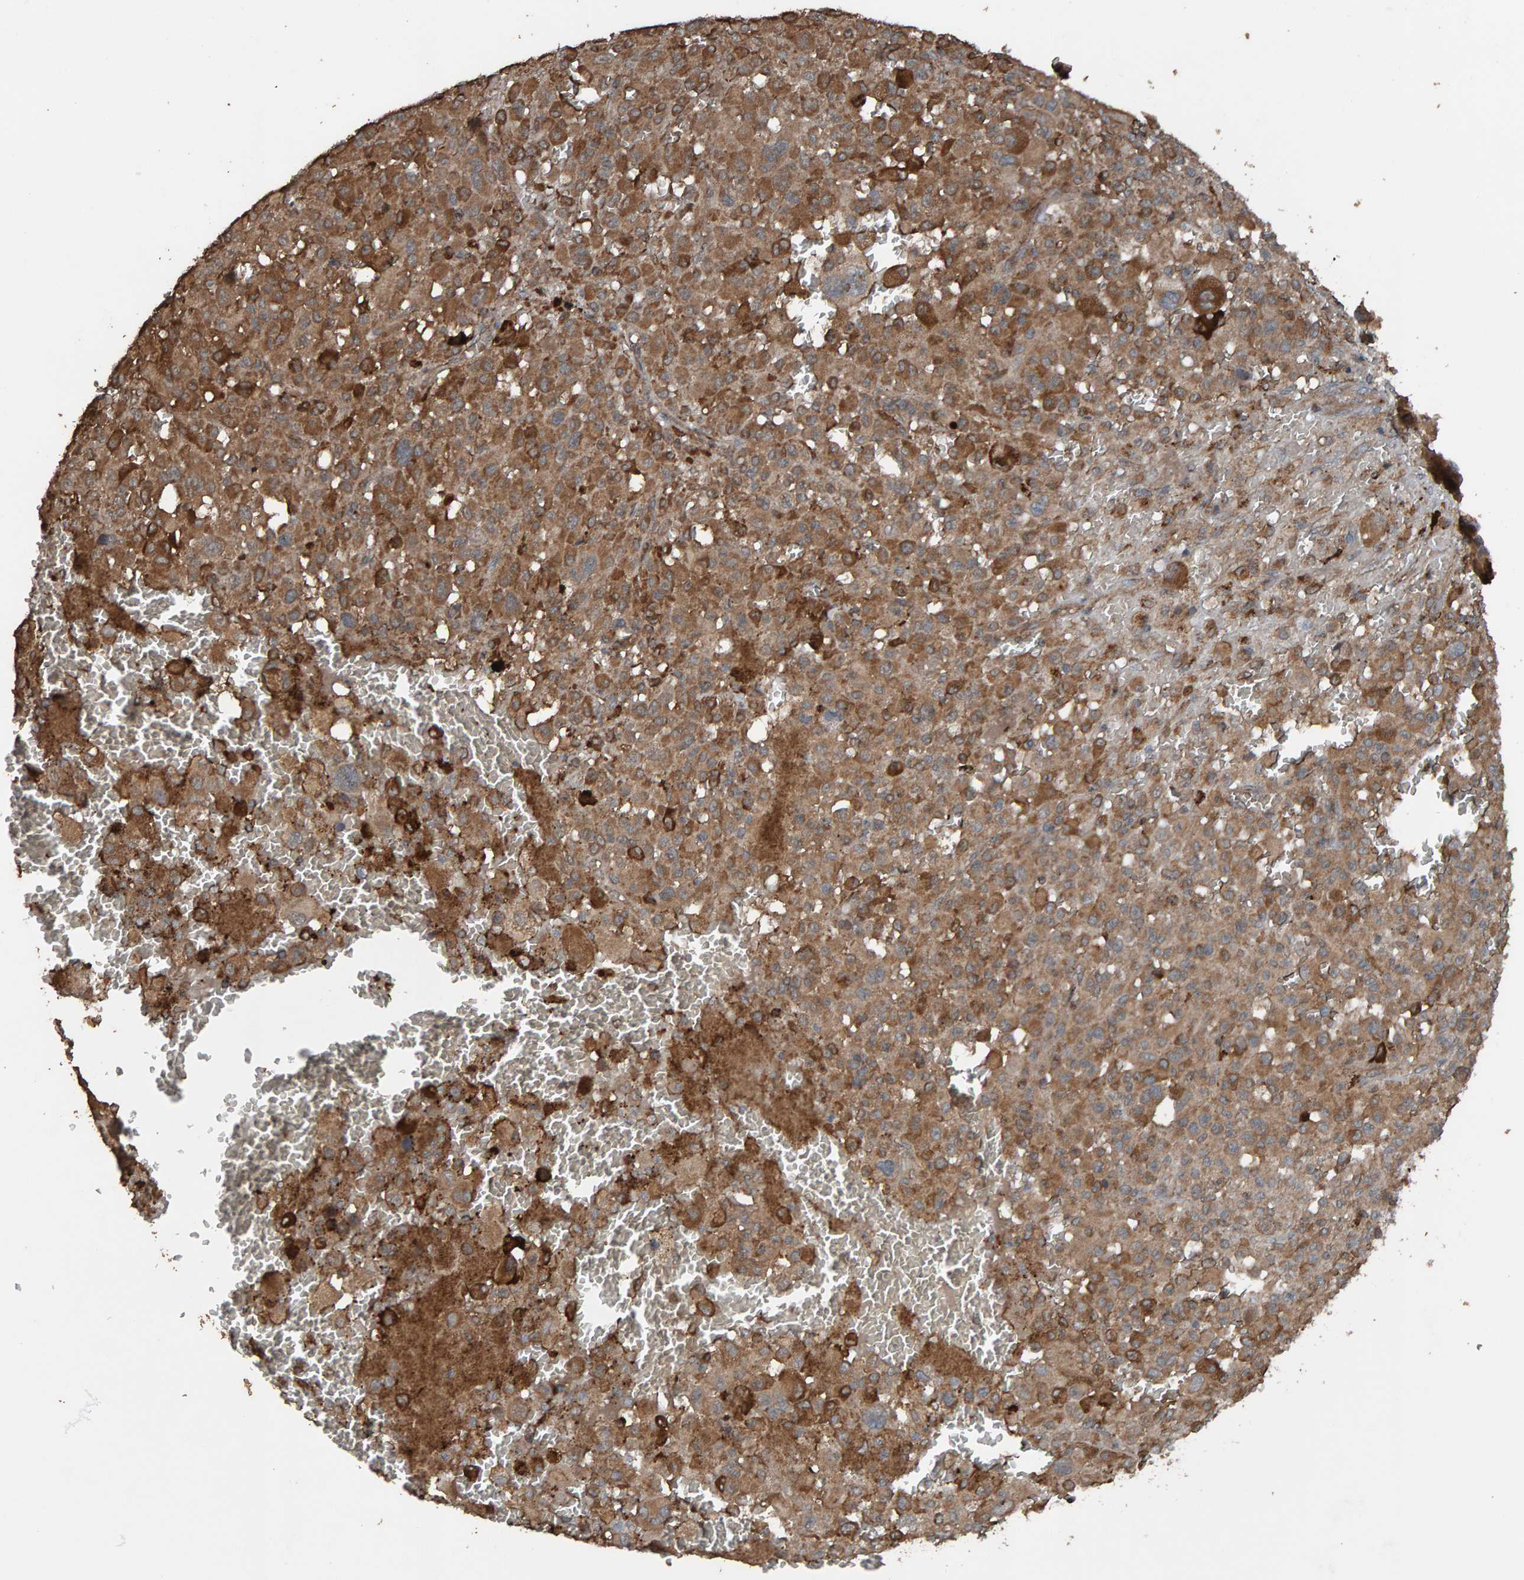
{"staining": {"intensity": "moderate", "quantity": ">75%", "location": "cytoplasmic/membranous"}, "tissue": "melanoma", "cell_type": "Tumor cells", "image_type": "cancer", "snomed": [{"axis": "morphology", "description": "Malignant melanoma, Metastatic site"}, {"axis": "topography", "description": "Skin"}], "caption": "Malignant melanoma (metastatic site) tissue demonstrates moderate cytoplasmic/membranous expression in about >75% of tumor cells (DAB (3,3'-diaminobenzidine) IHC, brown staining for protein, blue staining for nuclei).", "gene": "DUS1L", "patient": {"sex": "female", "age": 74}}